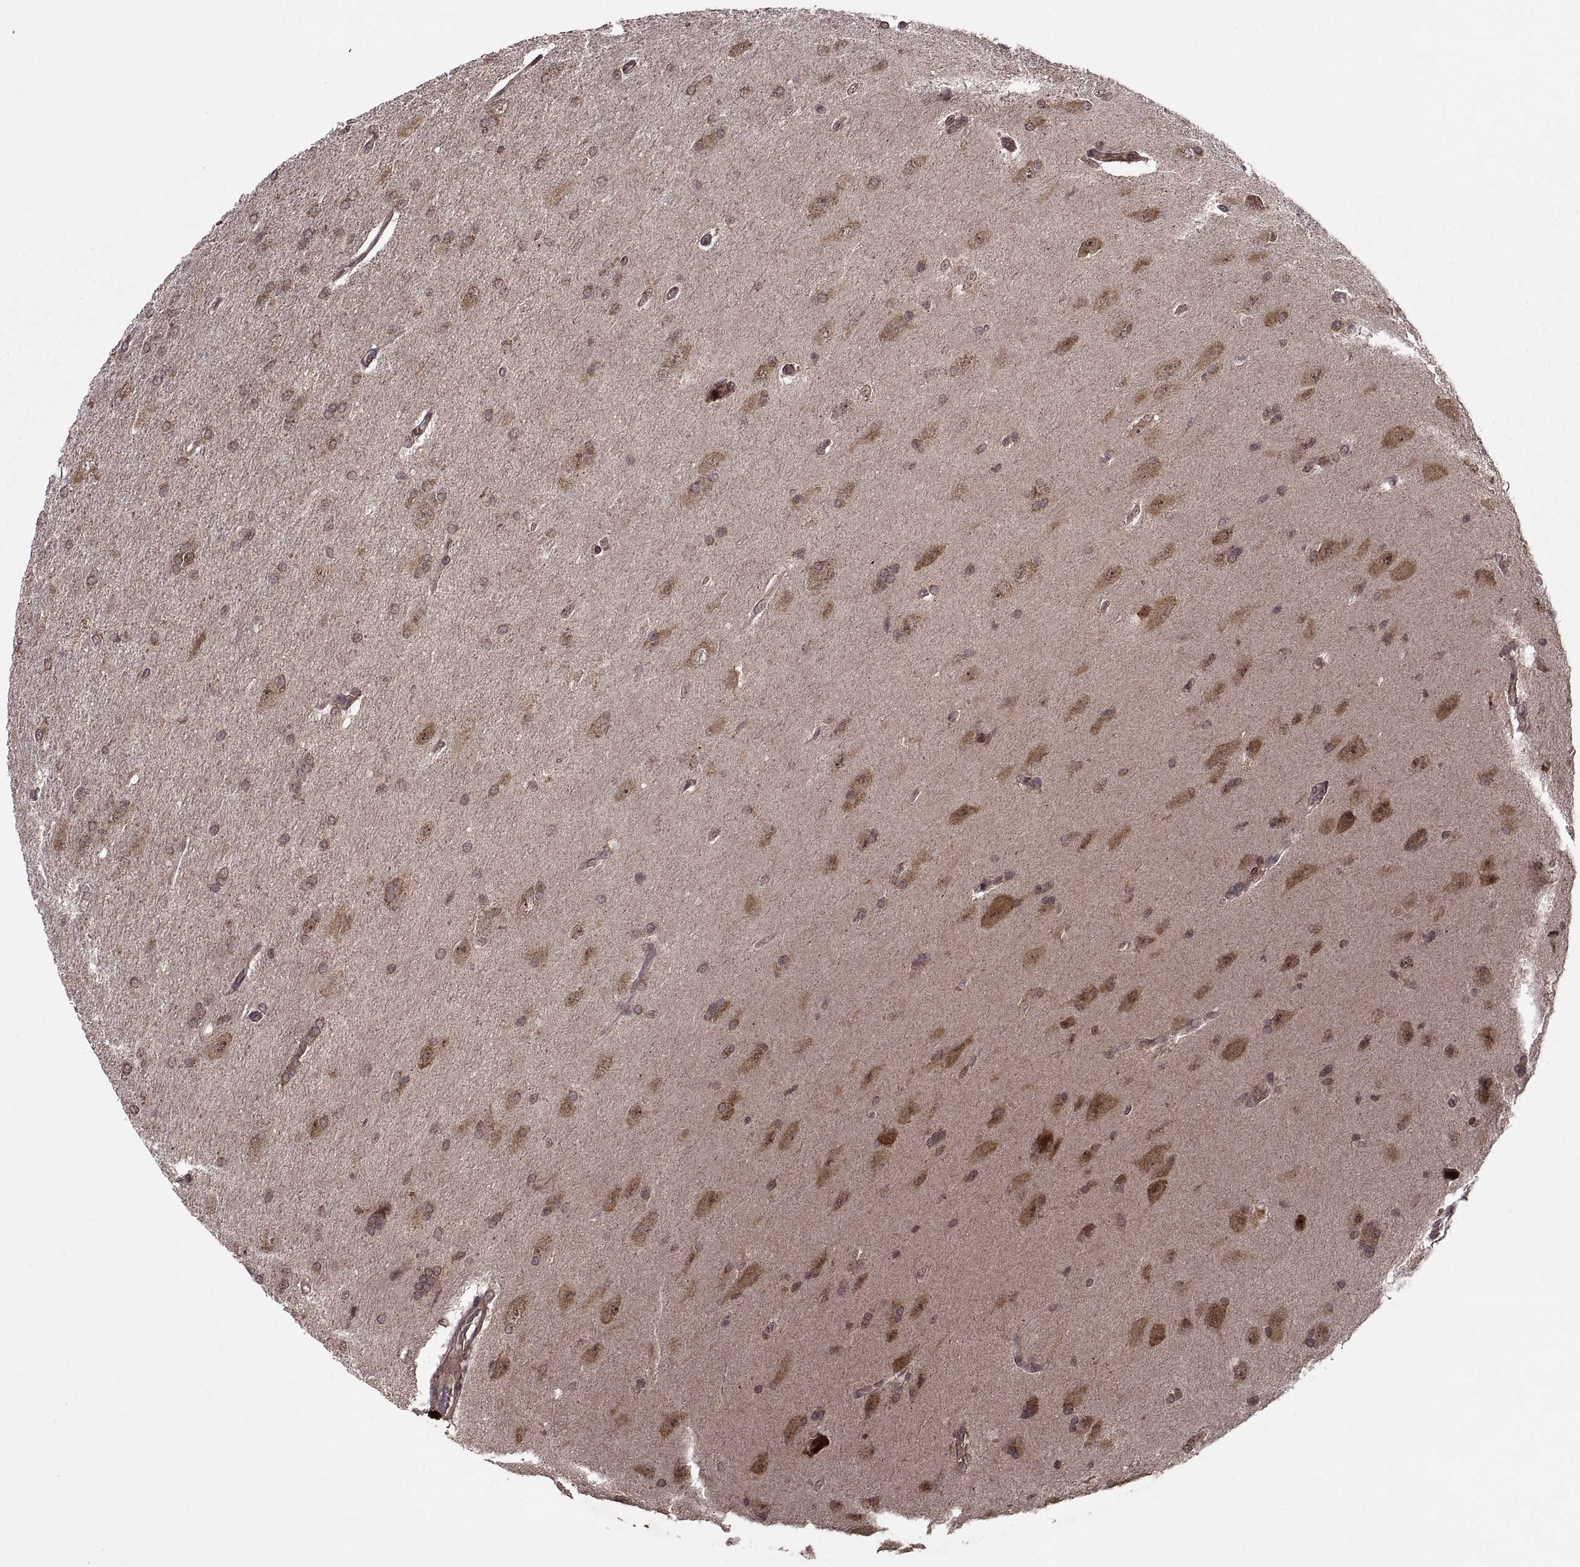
{"staining": {"intensity": "moderate", "quantity": "25%-75%", "location": "cytoplasmic/membranous"}, "tissue": "glioma", "cell_type": "Tumor cells", "image_type": "cancer", "snomed": [{"axis": "morphology", "description": "Glioma, malignant, High grade"}, {"axis": "topography", "description": "Cerebral cortex"}], "caption": "About 25%-75% of tumor cells in glioma demonstrate moderate cytoplasmic/membranous protein expression as visualized by brown immunohistochemical staining.", "gene": "PTOV1", "patient": {"sex": "male", "age": 70}}